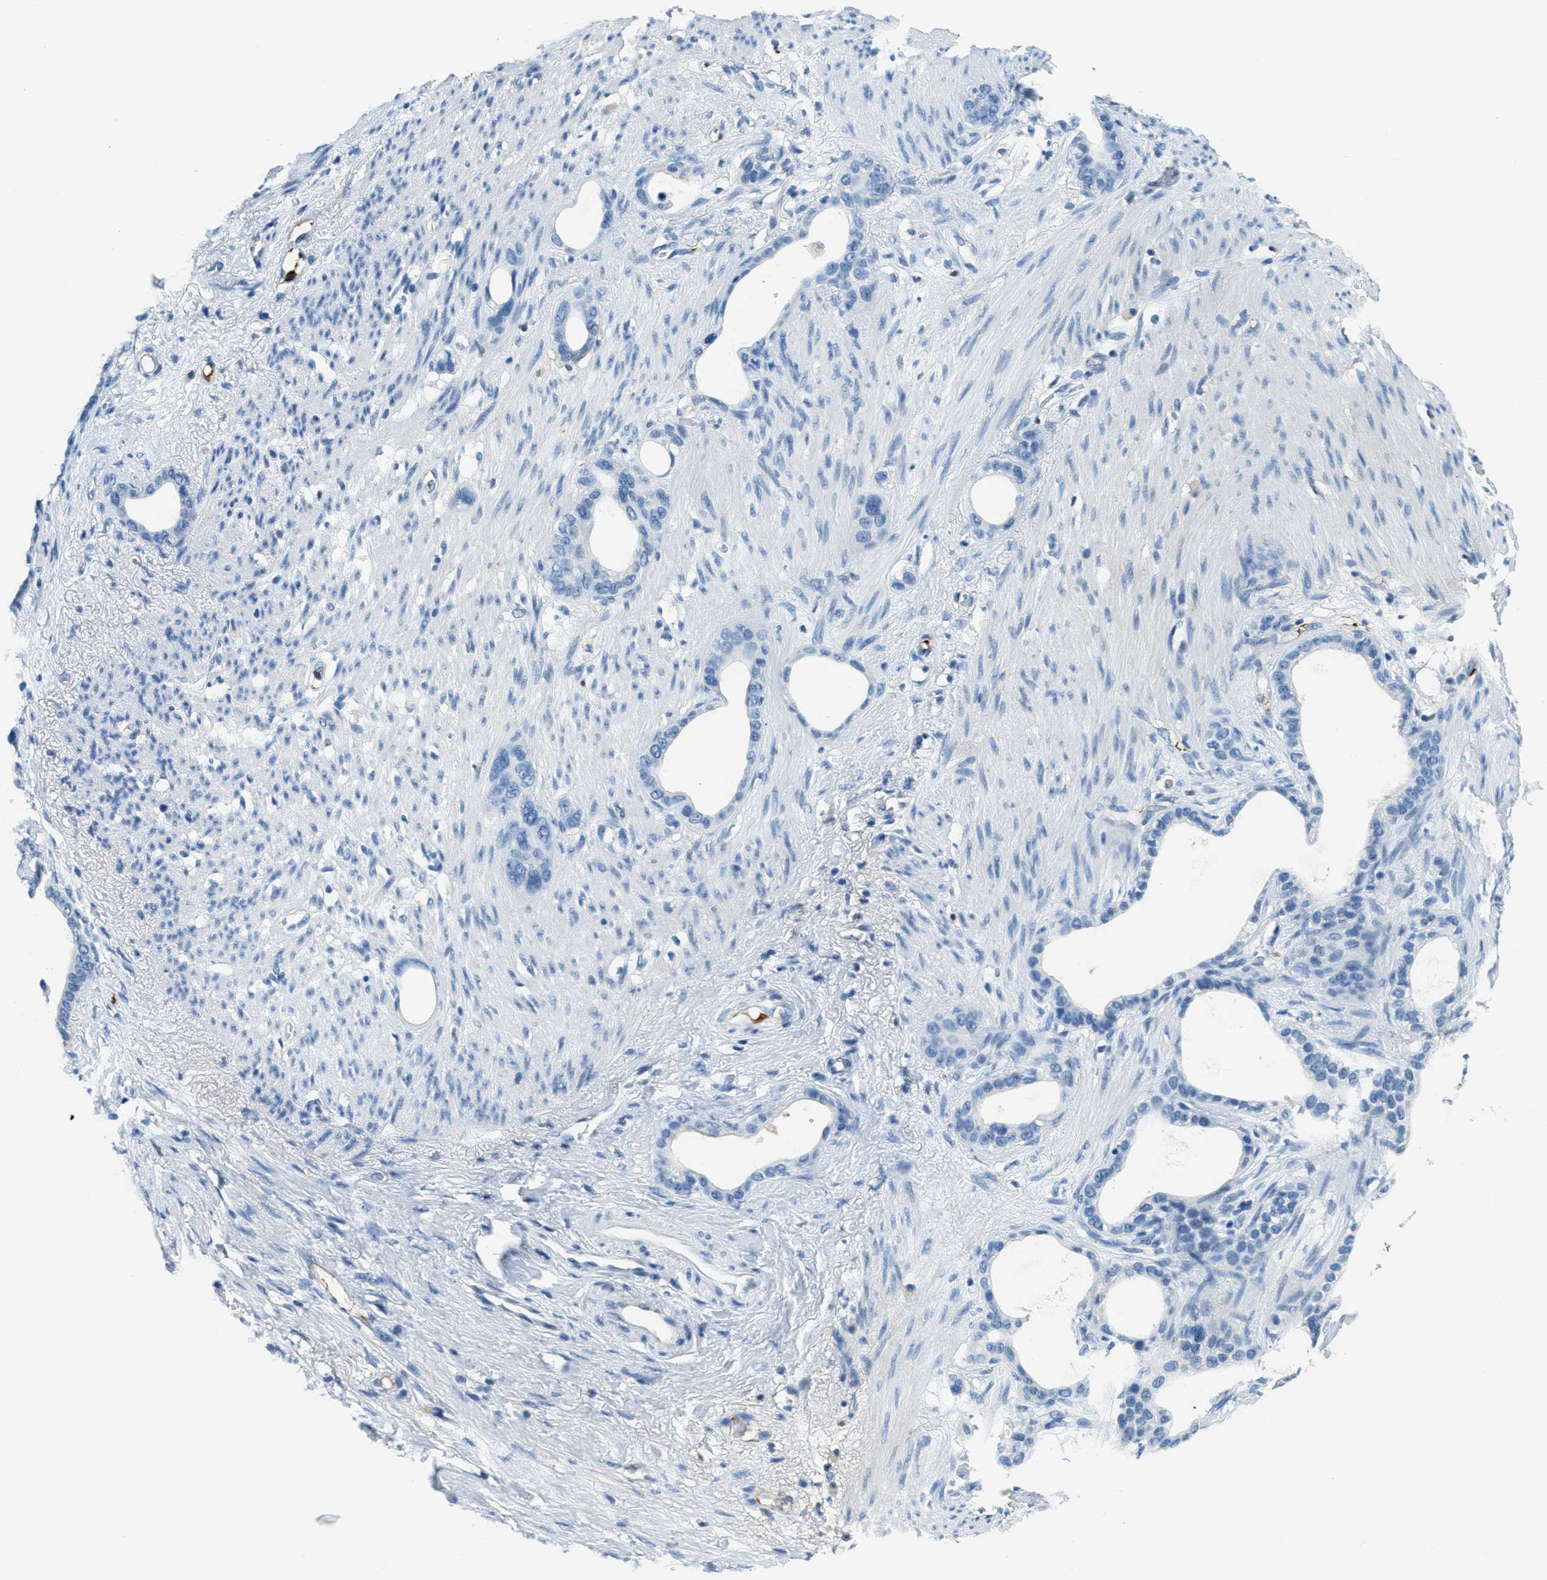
{"staining": {"intensity": "negative", "quantity": "none", "location": "none"}, "tissue": "stomach cancer", "cell_type": "Tumor cells", "image_type": "cancer", "snomed": [{"axis": "morphology", "description": "Adenocarcinoma, NOS"}, {"axis": "topography", "description": "Stomach"}], "caption": "DAB (3,3'-diaminobenzidine) immunohistochemical staining of human stomach adenocarcinoma demonstrates no significant expression in tumor cells.", "gene": "A2M", "patient": {"sex": "female", "age": 75}}